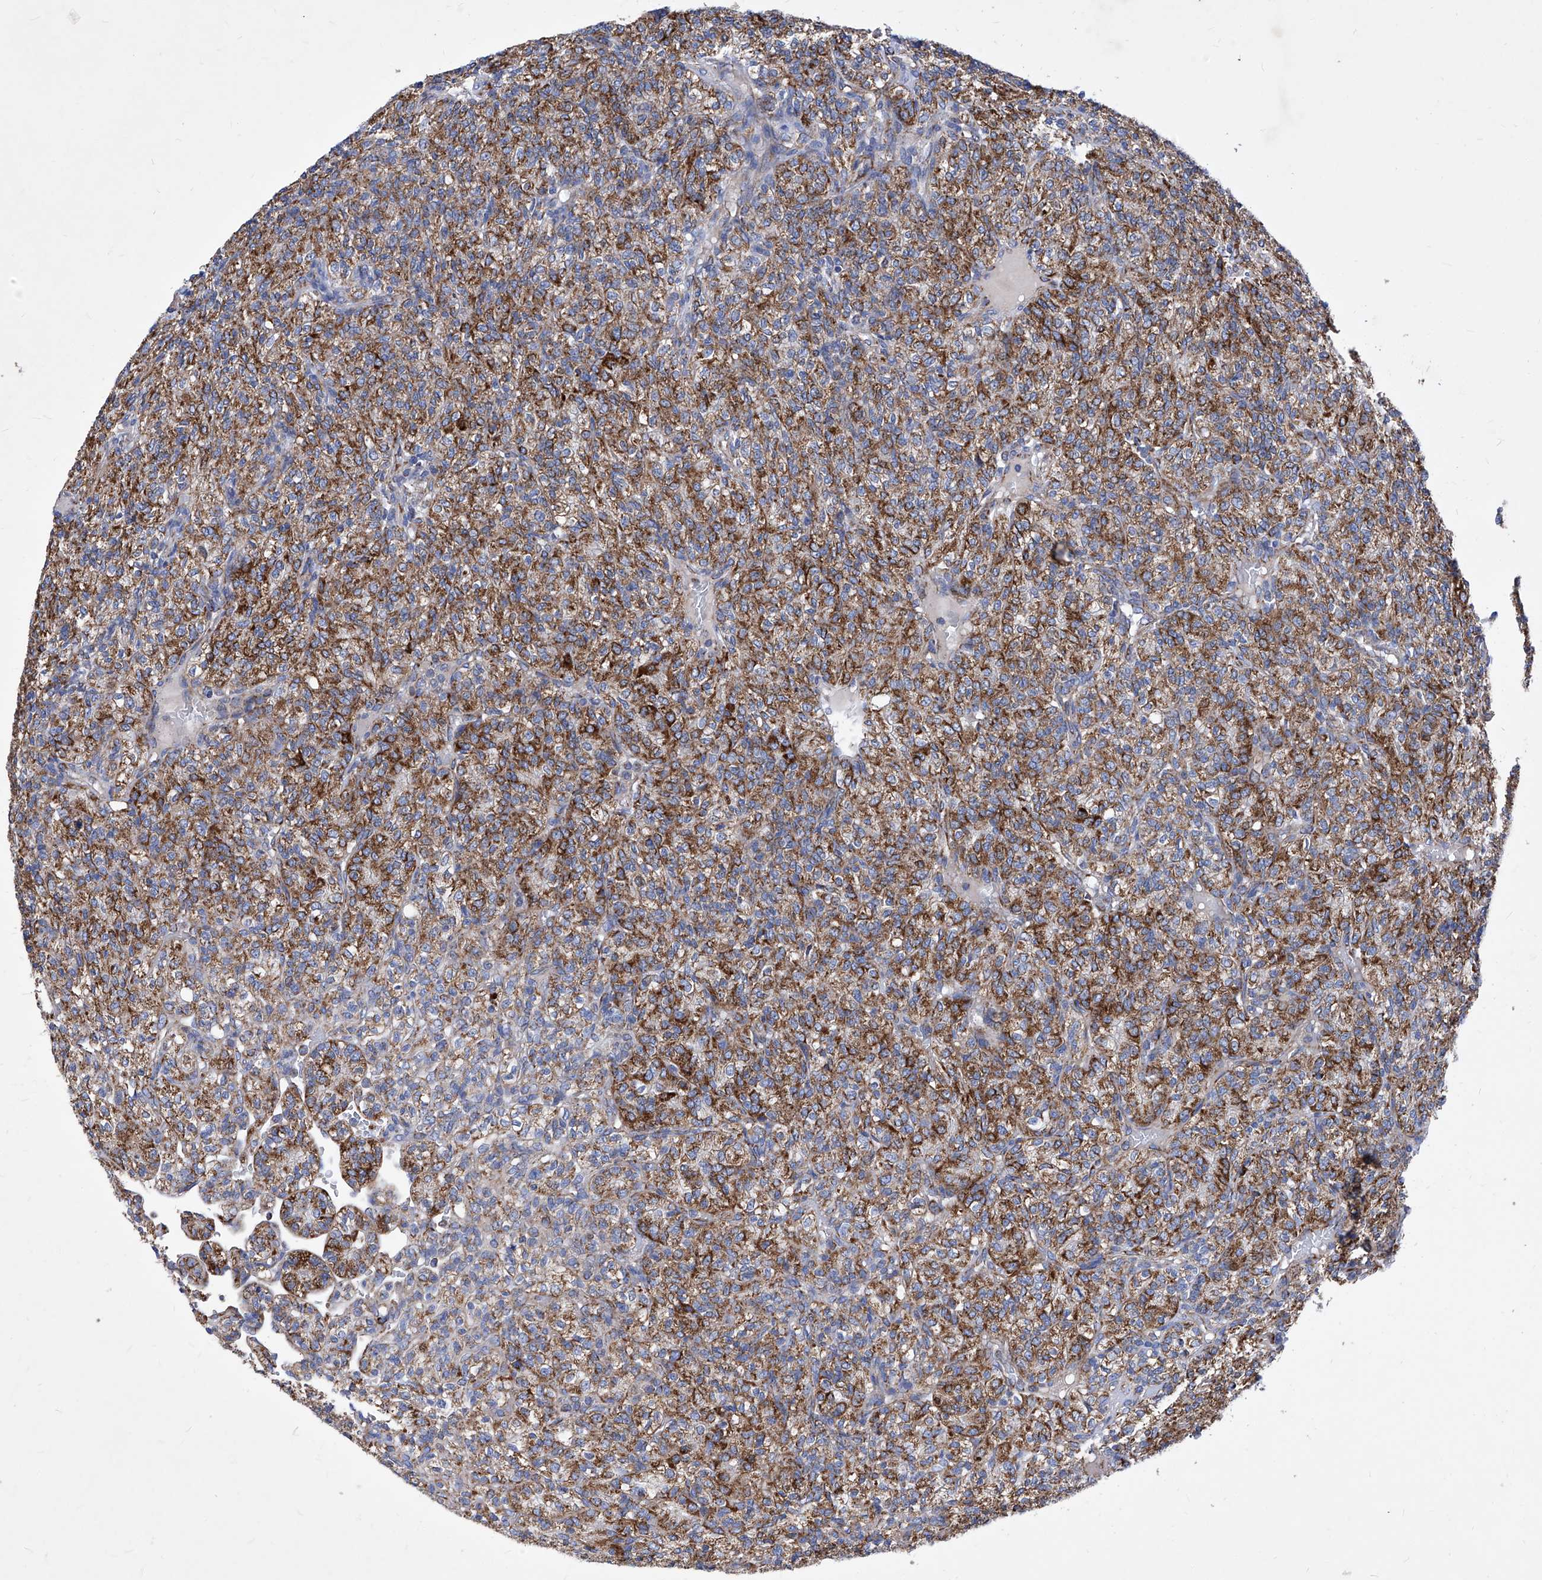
{"staining": {"intensity": "strong", "quantity": ">75%", "location": "cytoplasmic/membranous"}, "tissue": "renal cancer", "cell_type": "Tumor cells", "image_type": "cancer", "snomed": [{"axis": "morphology", "description": "Adenocarcinoma, NOS"}, {"axis": "topography", "description": "Kidney"}], "caption": "An immunohistochemistry (IHC) photomicrograph of tumor tissue is shown. Protein staining in brown highlights strong cytoplasmic/membranous positivity in adenocarcinoma (renal) within tumor cells.", "gene": "HRNR", "patient": {"sex": "male", "age": 77}}